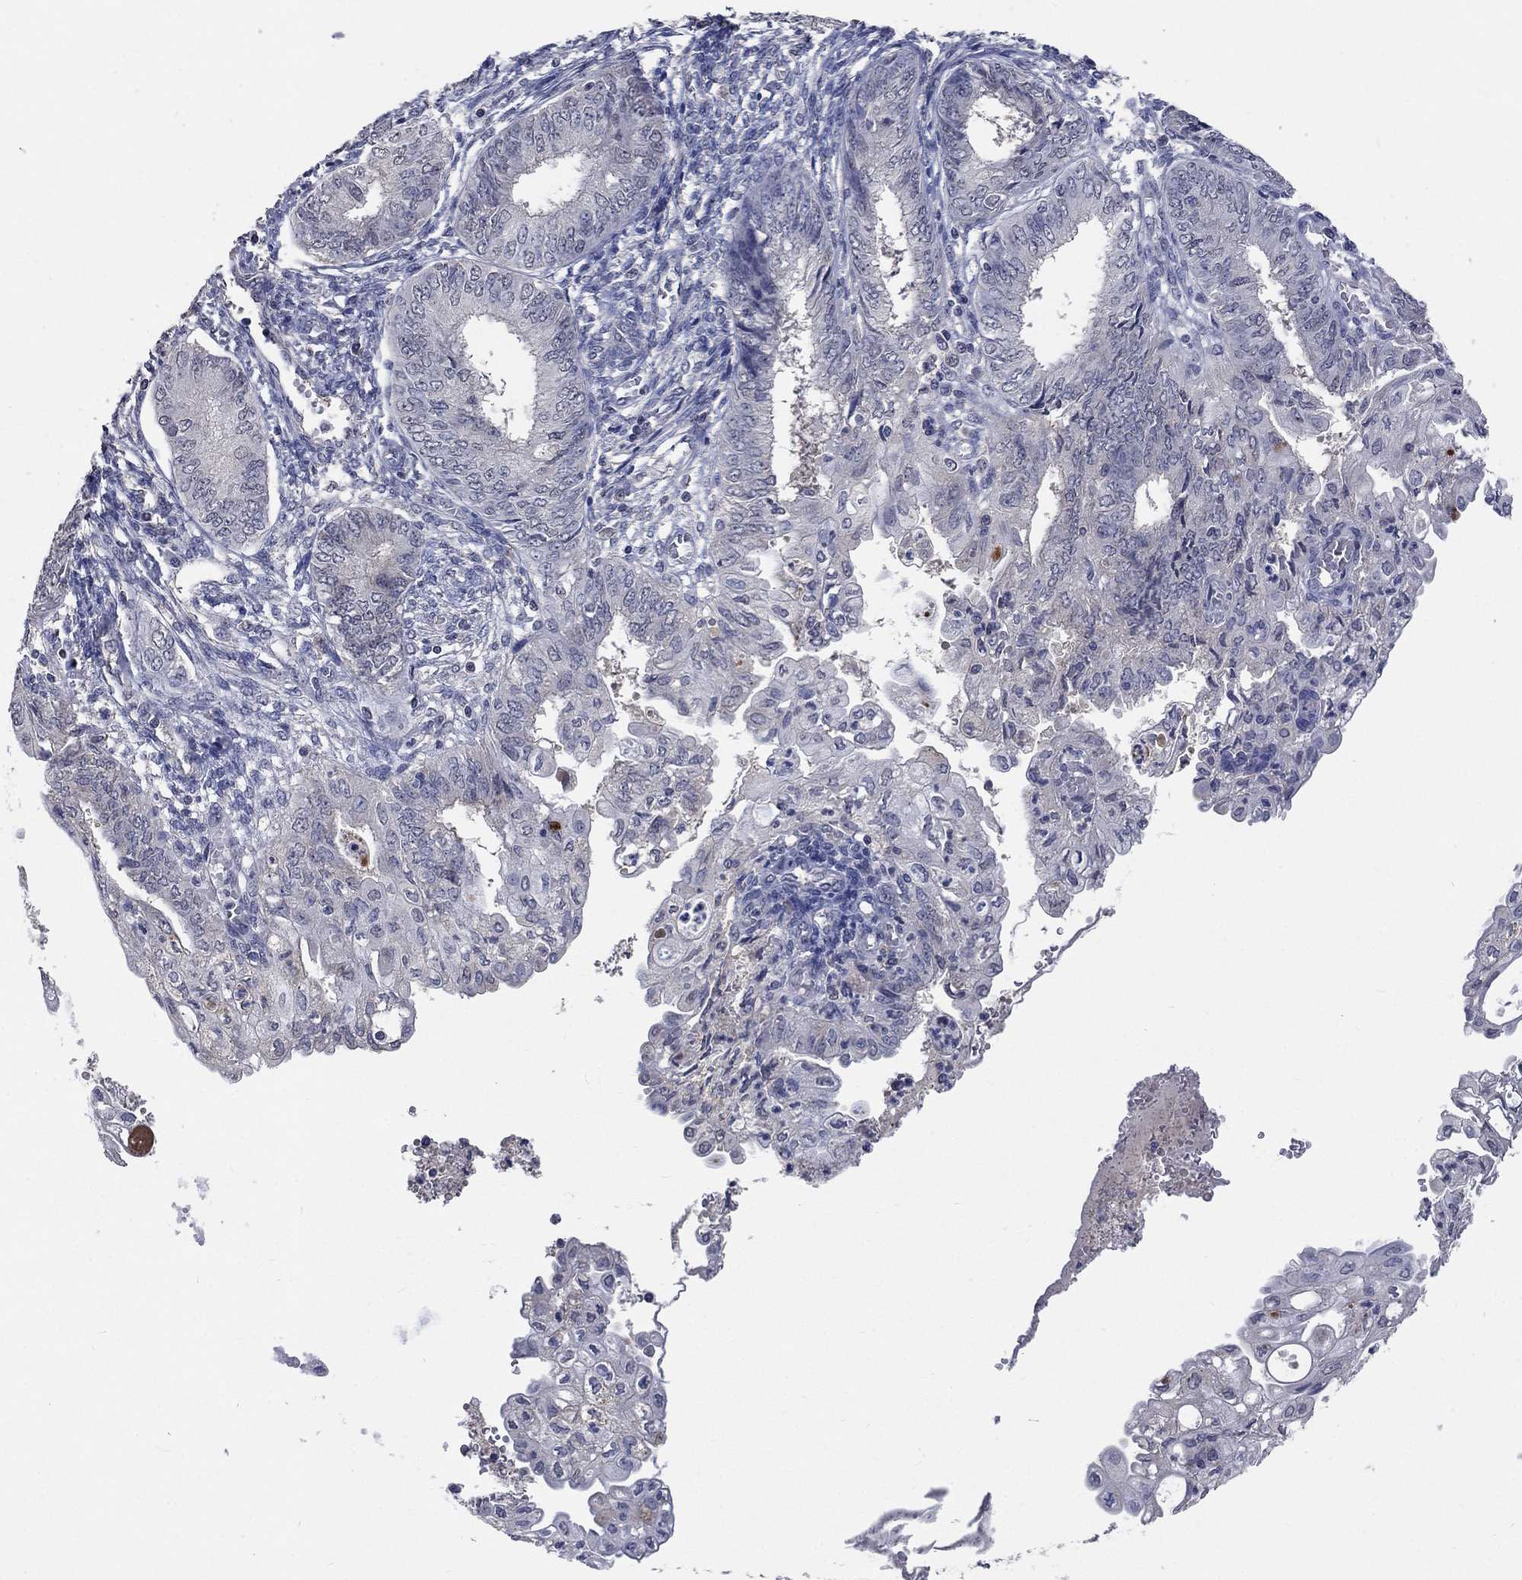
{"staining": {"intensity": "negative", "quantity": "none", "location": "none"}, "tissue": "endometrial cancer", "cell_type": "Tumor cells", "image_type": "cancer", "snomed": [{"axis": "morphology", "description": "Adenocarcinoma, NOS"}, {"axis": "topography", "description": "Endometrium"}], "caption": "Protein analysis of endometrial adenocarcinoma displays no significant expression in tumor cells.", "gene": "ZBTB18", "patient": {"sex": "female", "age": 68}}